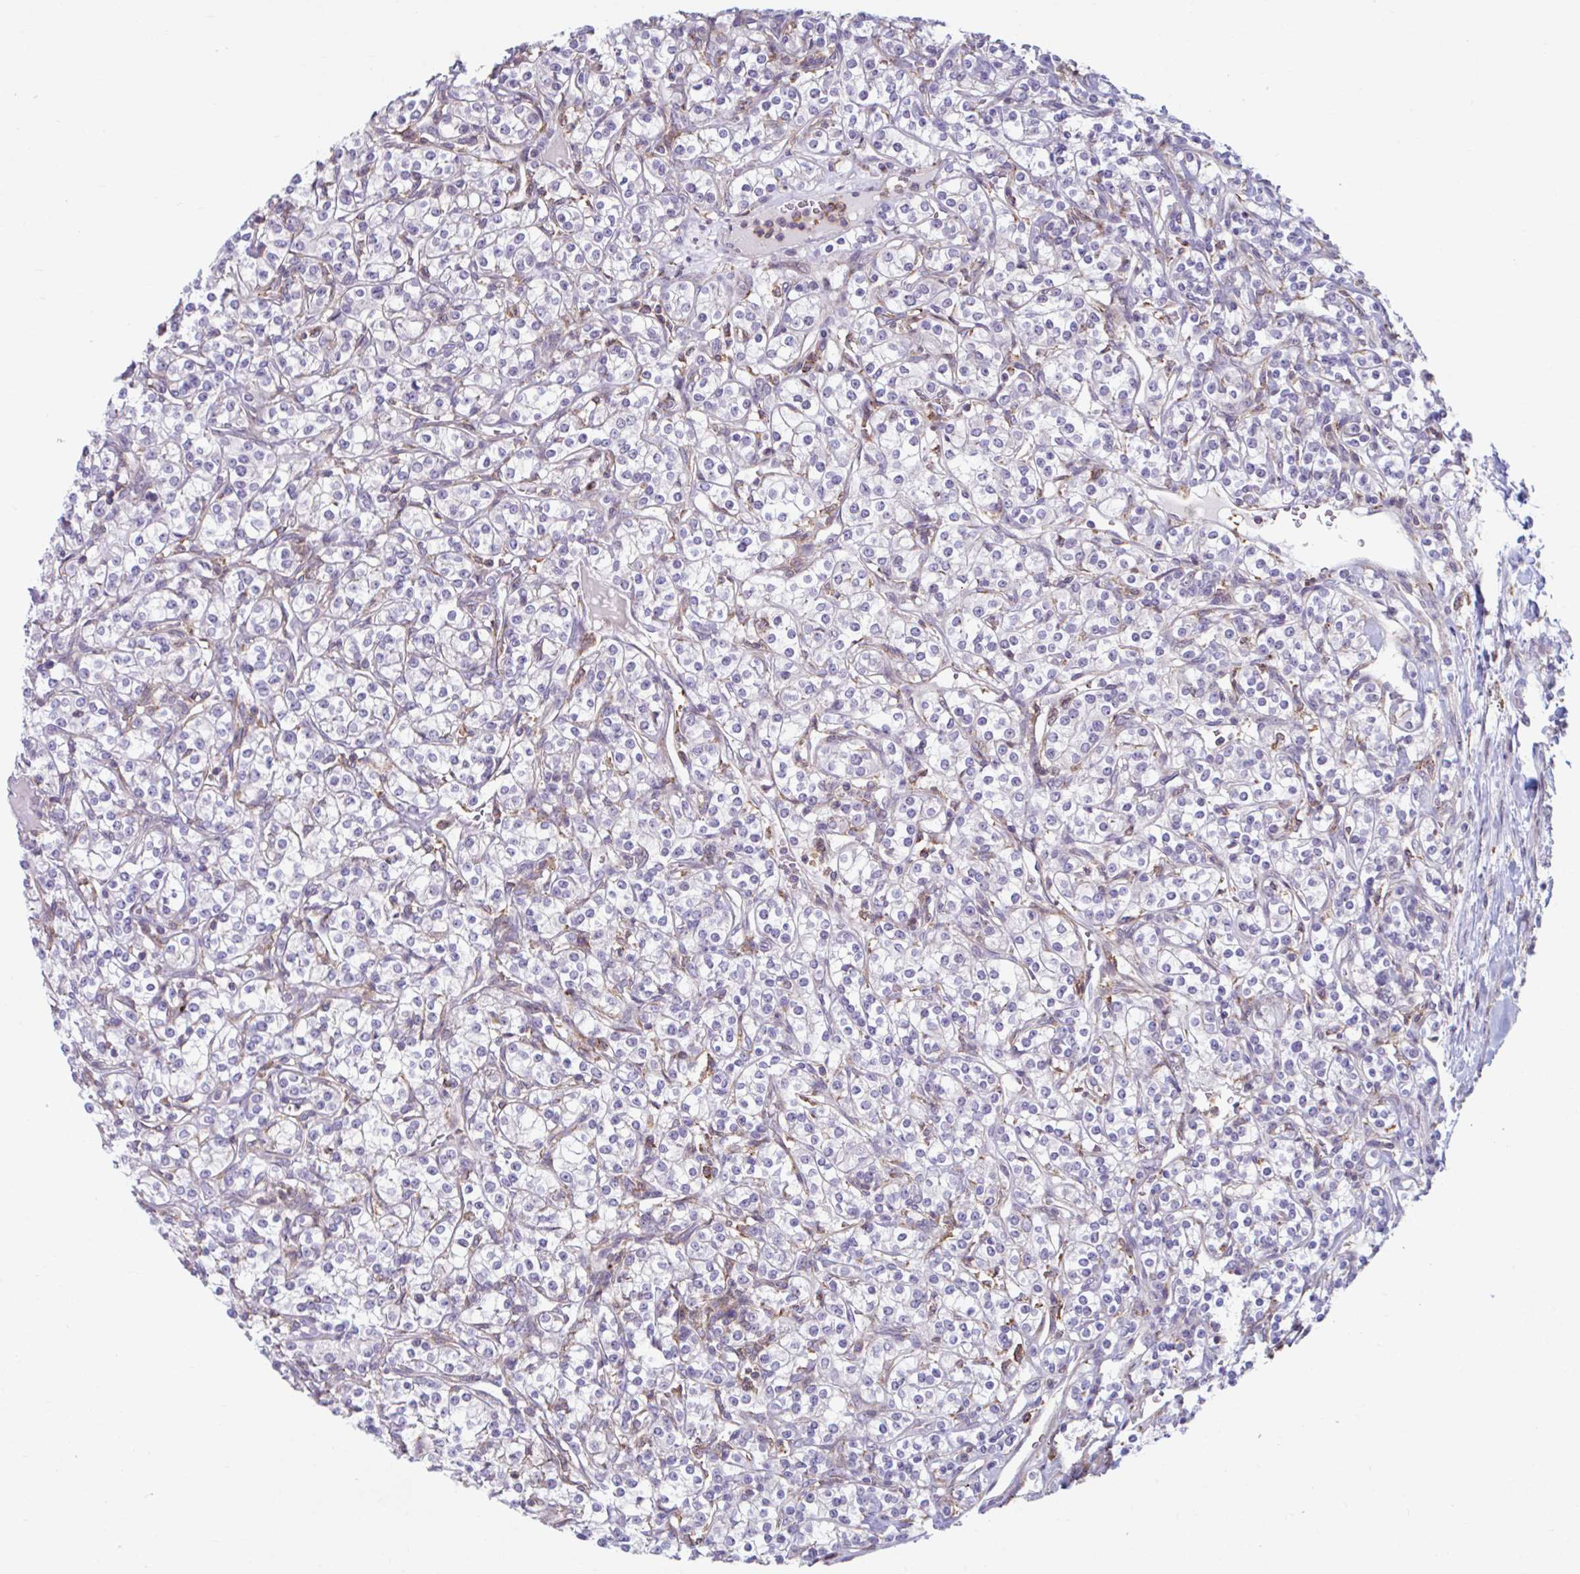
{"staining": {"intensity": "negative", "quantity": "none", "location": "none"}, "tissue": "renal cancer", "cell_type": "Tumor cells", "image_type": "cancer", "snomed": [{"axis": "morphology", "description": "Adenocarcinoma, NOS"}, {"axis": "topography", "description": "Kidney"}], "caption": "This is an immunohistochemistry (IHC) micrograph of adenocarcinoma (renal). There is no expression in tumor cells.", "gene": "ADAT3", "patient": {"sex": "male", "age": 77}}